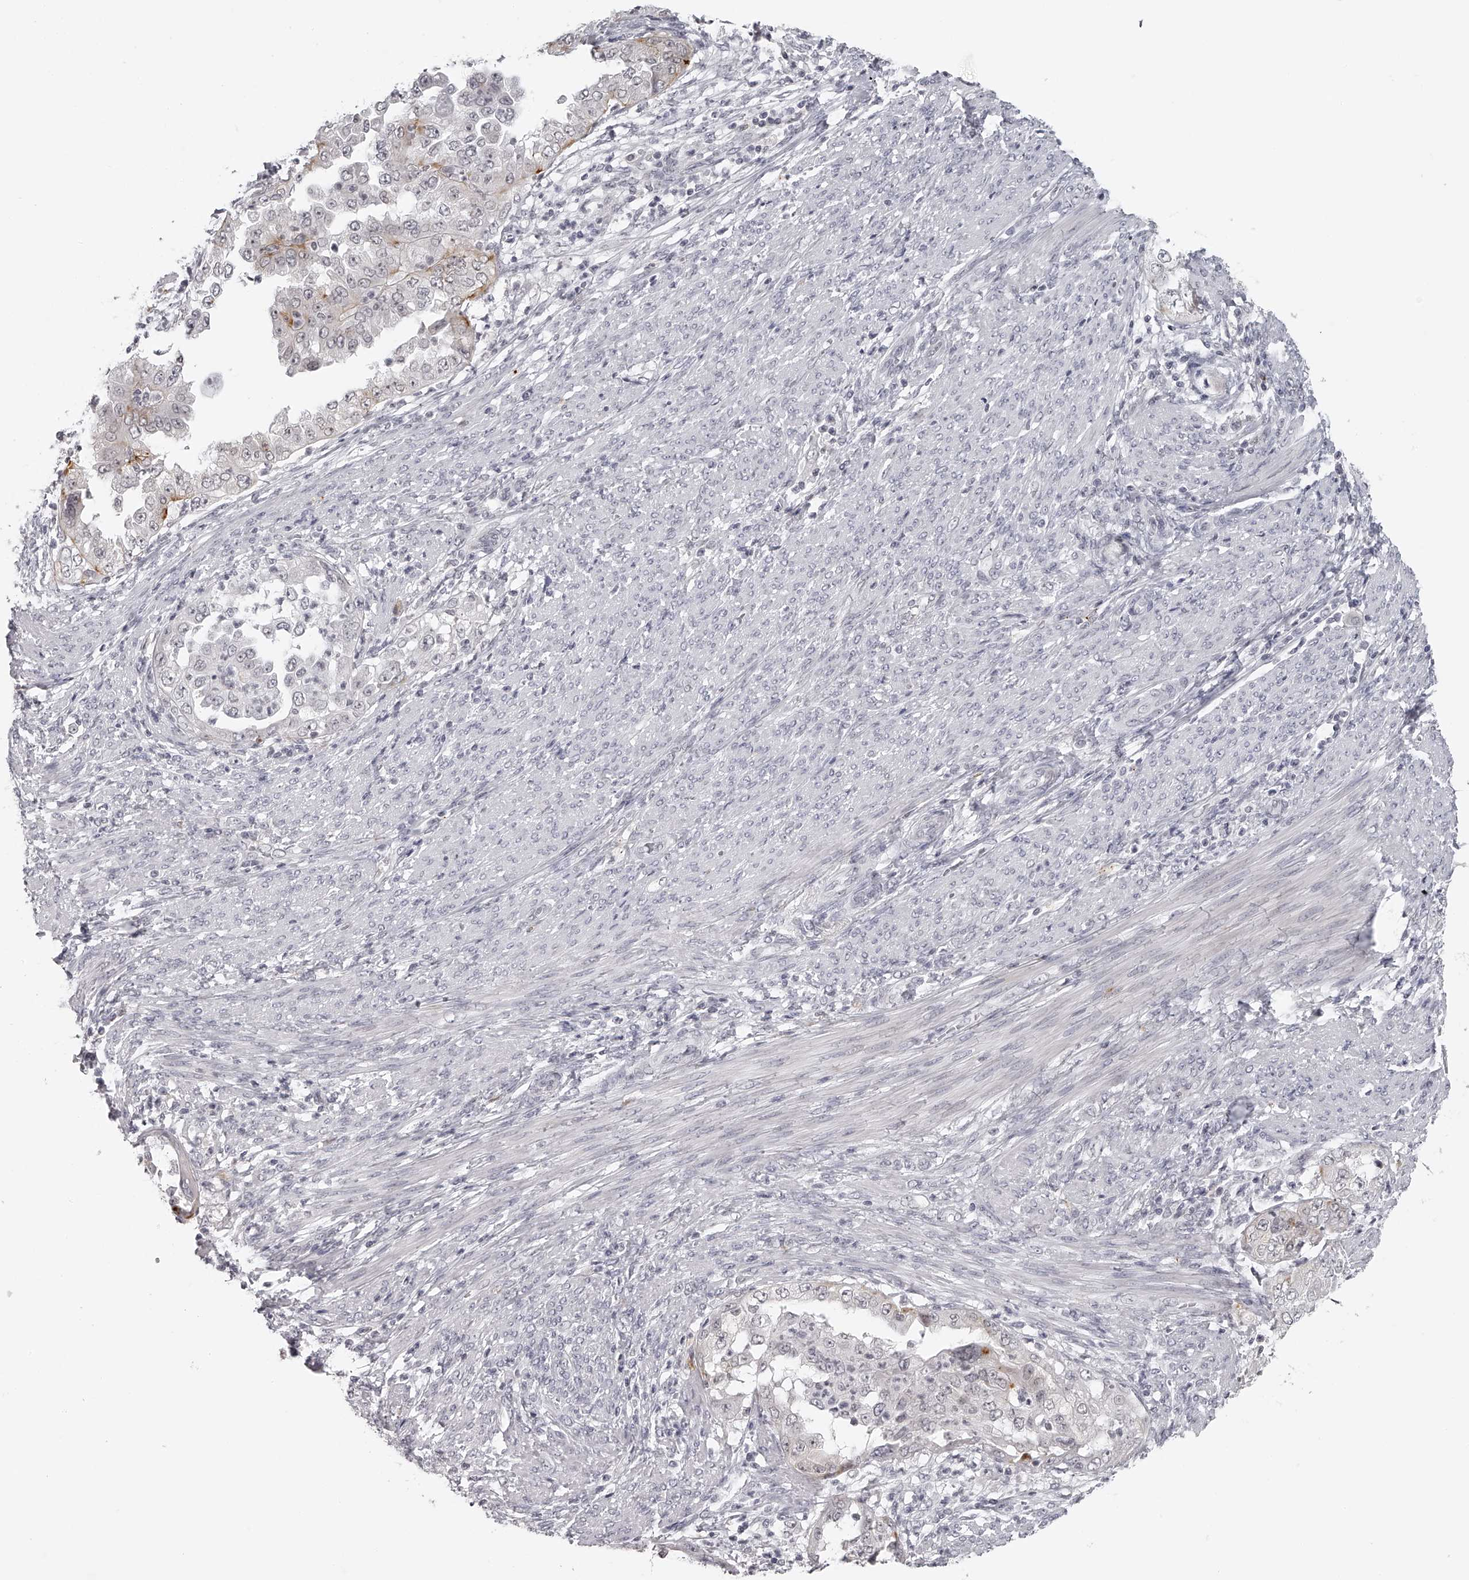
{"staining": {"intensity": "negative", "quantity": "none", "location": "none"}, "tissue": "endometrial cancer", "cell_type": "Tumor cells", "image_type": "cancer", "snomed": [{"axis": "morphology", "description": "Adenocarcinoma, NOS"}, {"axis": "topography", "description": "Endometrium"}], "caption": "Immunohistochemistry (IHC) micrograph of neoplastic tissue: endometrial cancer stained with DAB exhibits no significant protein positivity in tumor cells.", "gene": "RNF220", "patient": {"sex": "female", "age": 85}}